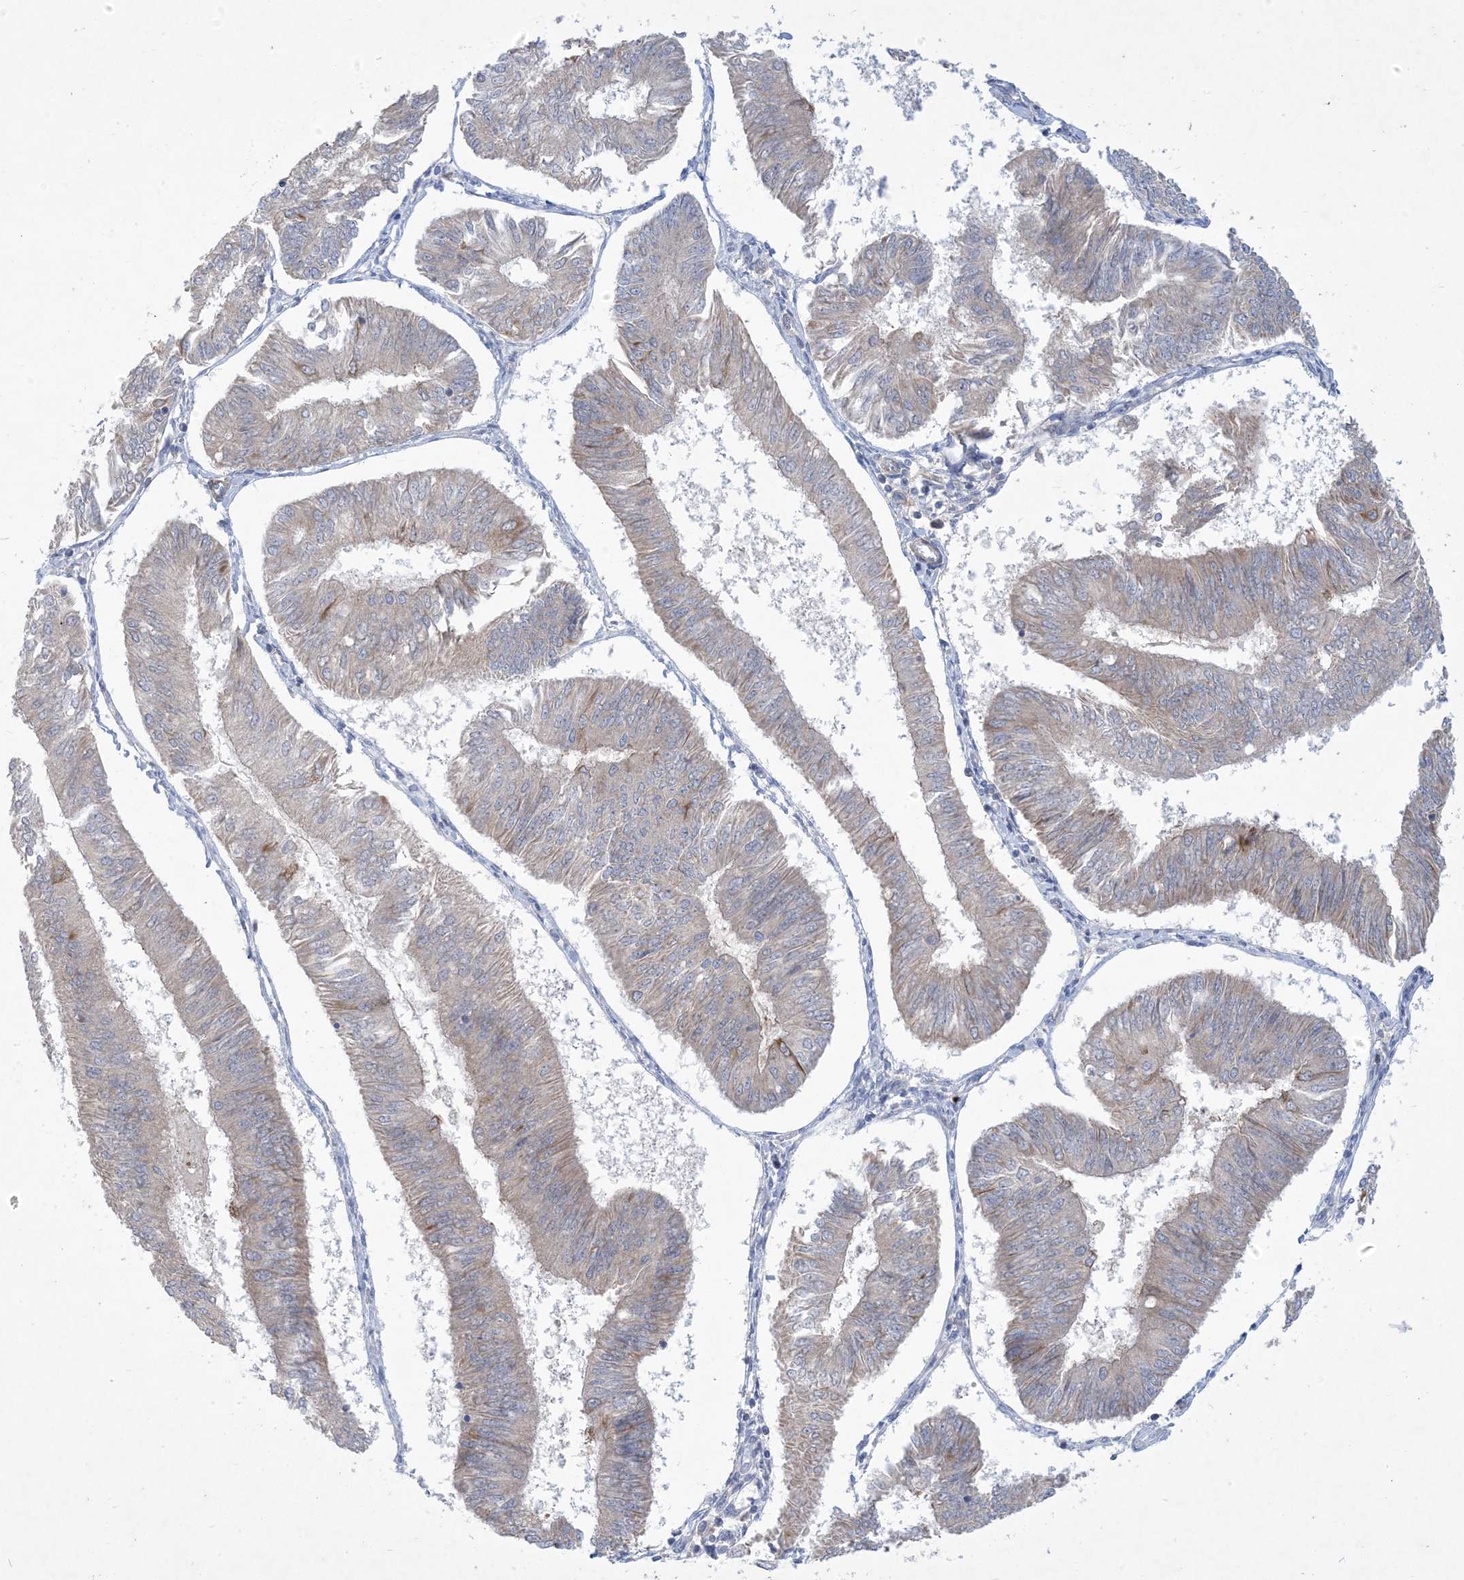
{"staining": {"intensity": "negative", "quantity": "none", "location": "none"}, "tissue": "endometrial cancer", "cell_type": "Tumor cells", "image_type": "cancer", "snomed": [{"axis": "morphology", "description": "Adenocarcinoma, NOS"}, {"axis": "topography", "description": "Endometrium"}], "caption": "Tumor cells are negative for brown protein staining in endometrial cancer.", "gene": "AOC1", "patient": {"sex": "female", "age": 58}}